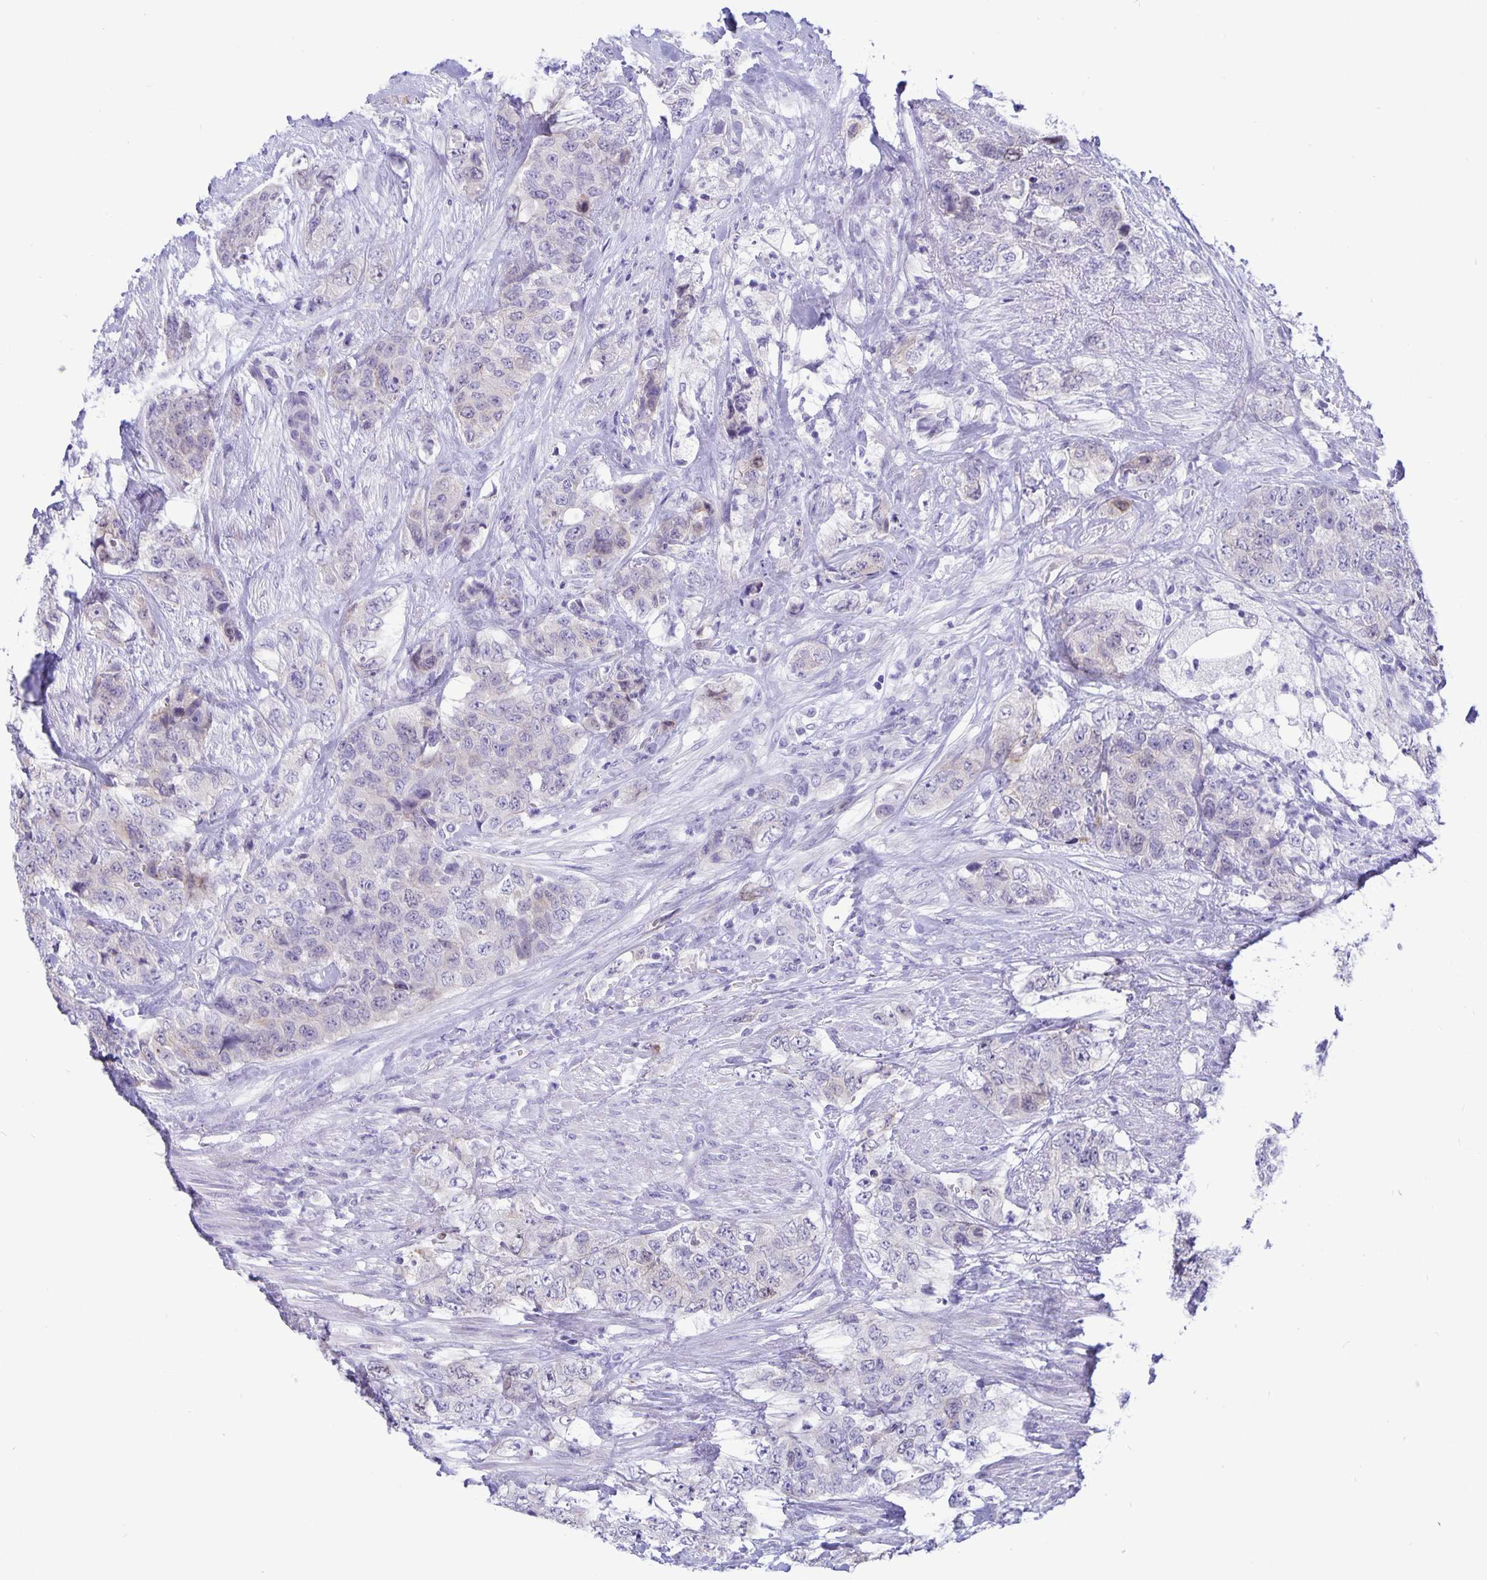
{"staining": {"intensity": "negative", "quantity": "none", "location": "none"}, "tissue": "urothelial cancer", "cell_type": "Tumor cells", "image_type": "cancer", "snomed": [{"axis": "morphology", "description": "Urothelial carcinoma, High grade"}, {"axis": "topography", "description": "Urinary bladder"}], "caption": "DAB (3,3'-diaminobenzidine) immunohistochemical staining of human urothelial carcinoma (high-grade) exhibits no significant expression in tumor cells. (DAB (3,3'-diaminobenzidine) immunohistochemistry (IHC) visualized using brightfield microscopy, high magnification).", "gene": "ERMN", "patient": {"sex": "female", "age": 78}}